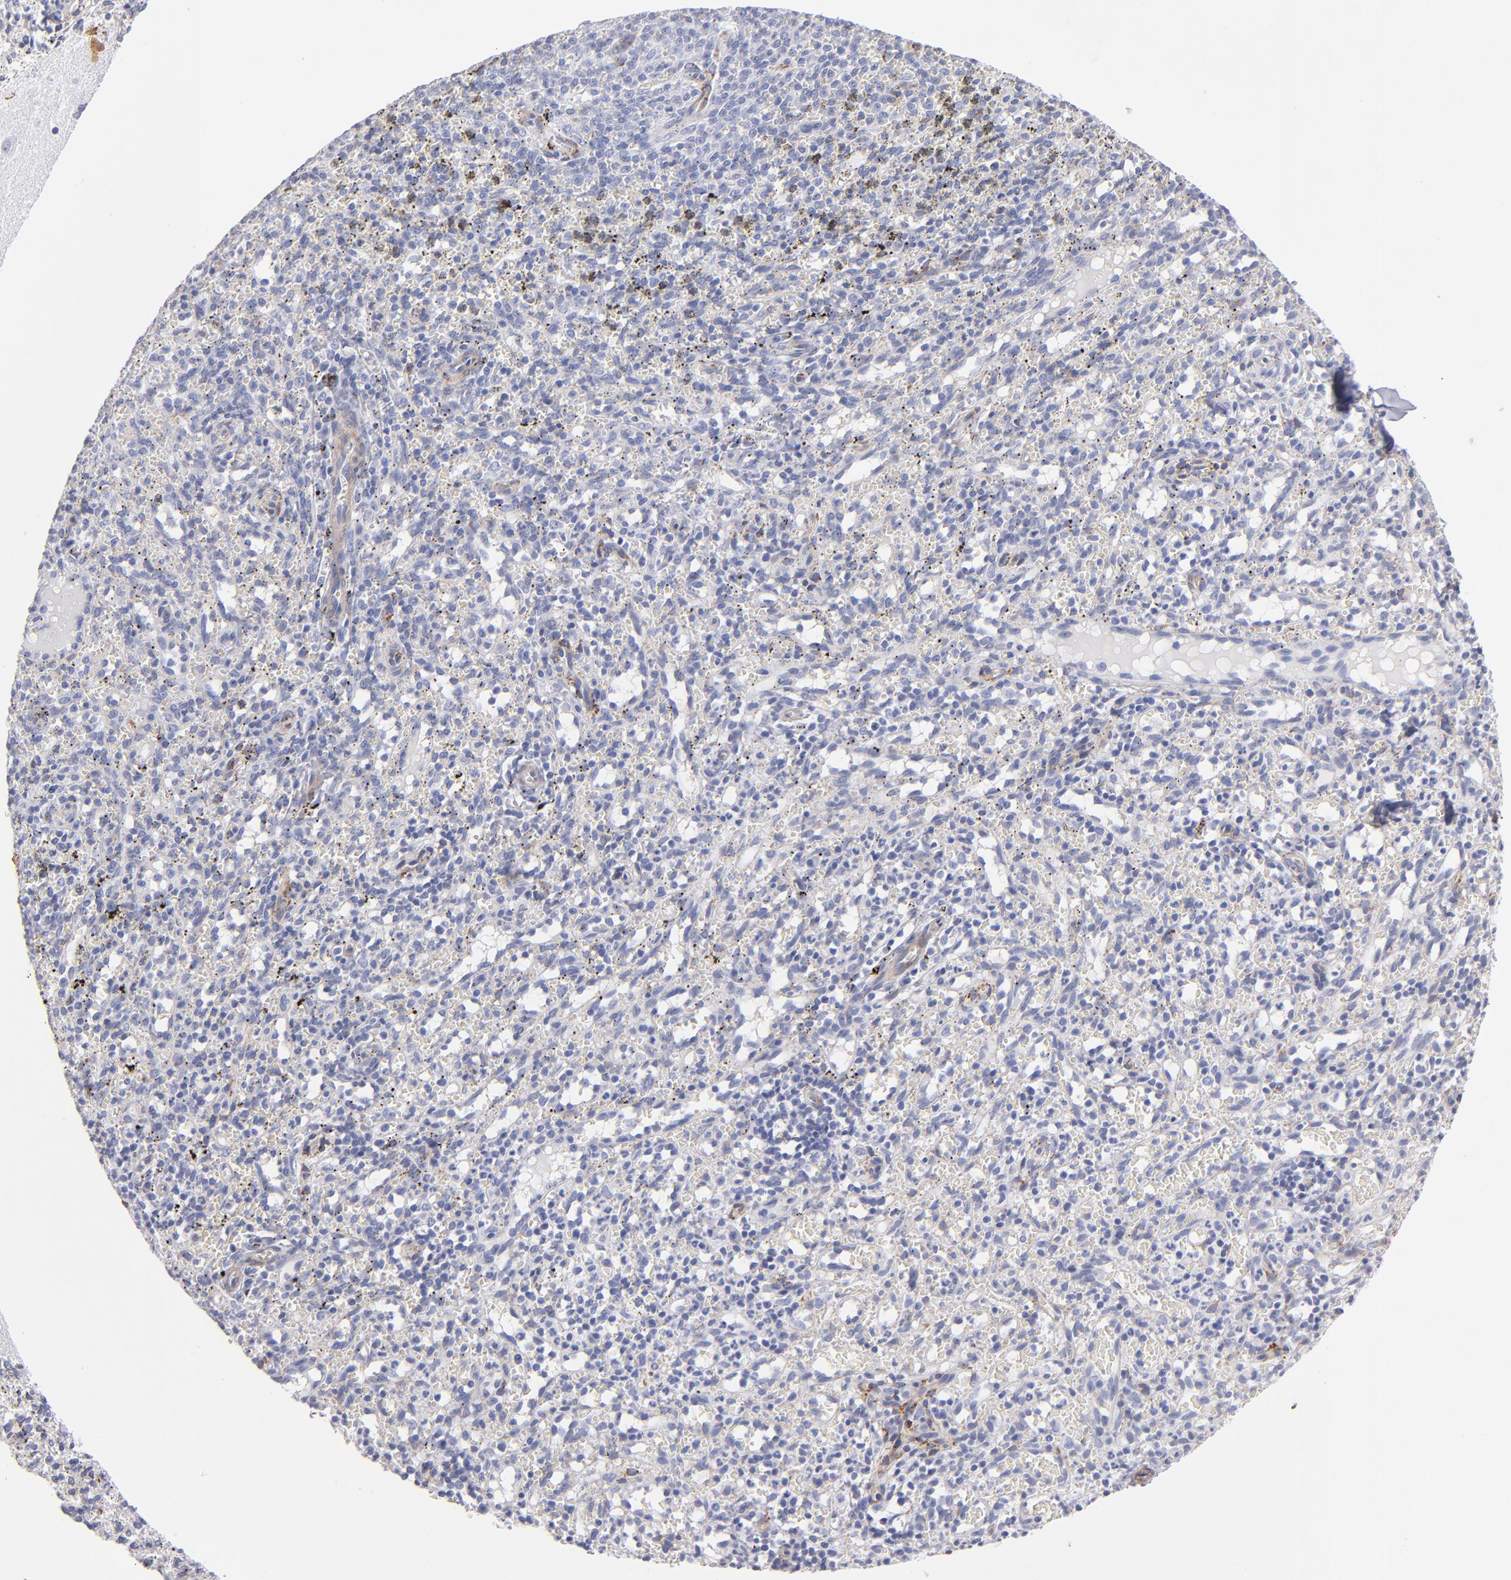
{"staining": {"intensity": "negative", "quantity": "none", "location": "none"}, "tissue": "spleen", "cell_type": "Cells in red pulp", "image_type": "normal", "snomed": [{"axis": "morphology", "description": "Normal tissue, NOS"}, {"axis": "topography", "description": "Spleen"}], "caption": "This micrograph is of unremarkable spleen stained with immunohistochemistry to label a protein in brown with the nuclei are counter-stained blue. There is no staining in cells in red pulp.", "gene": "LAMC1", "patient": {"sex": "female", "age": 10}}